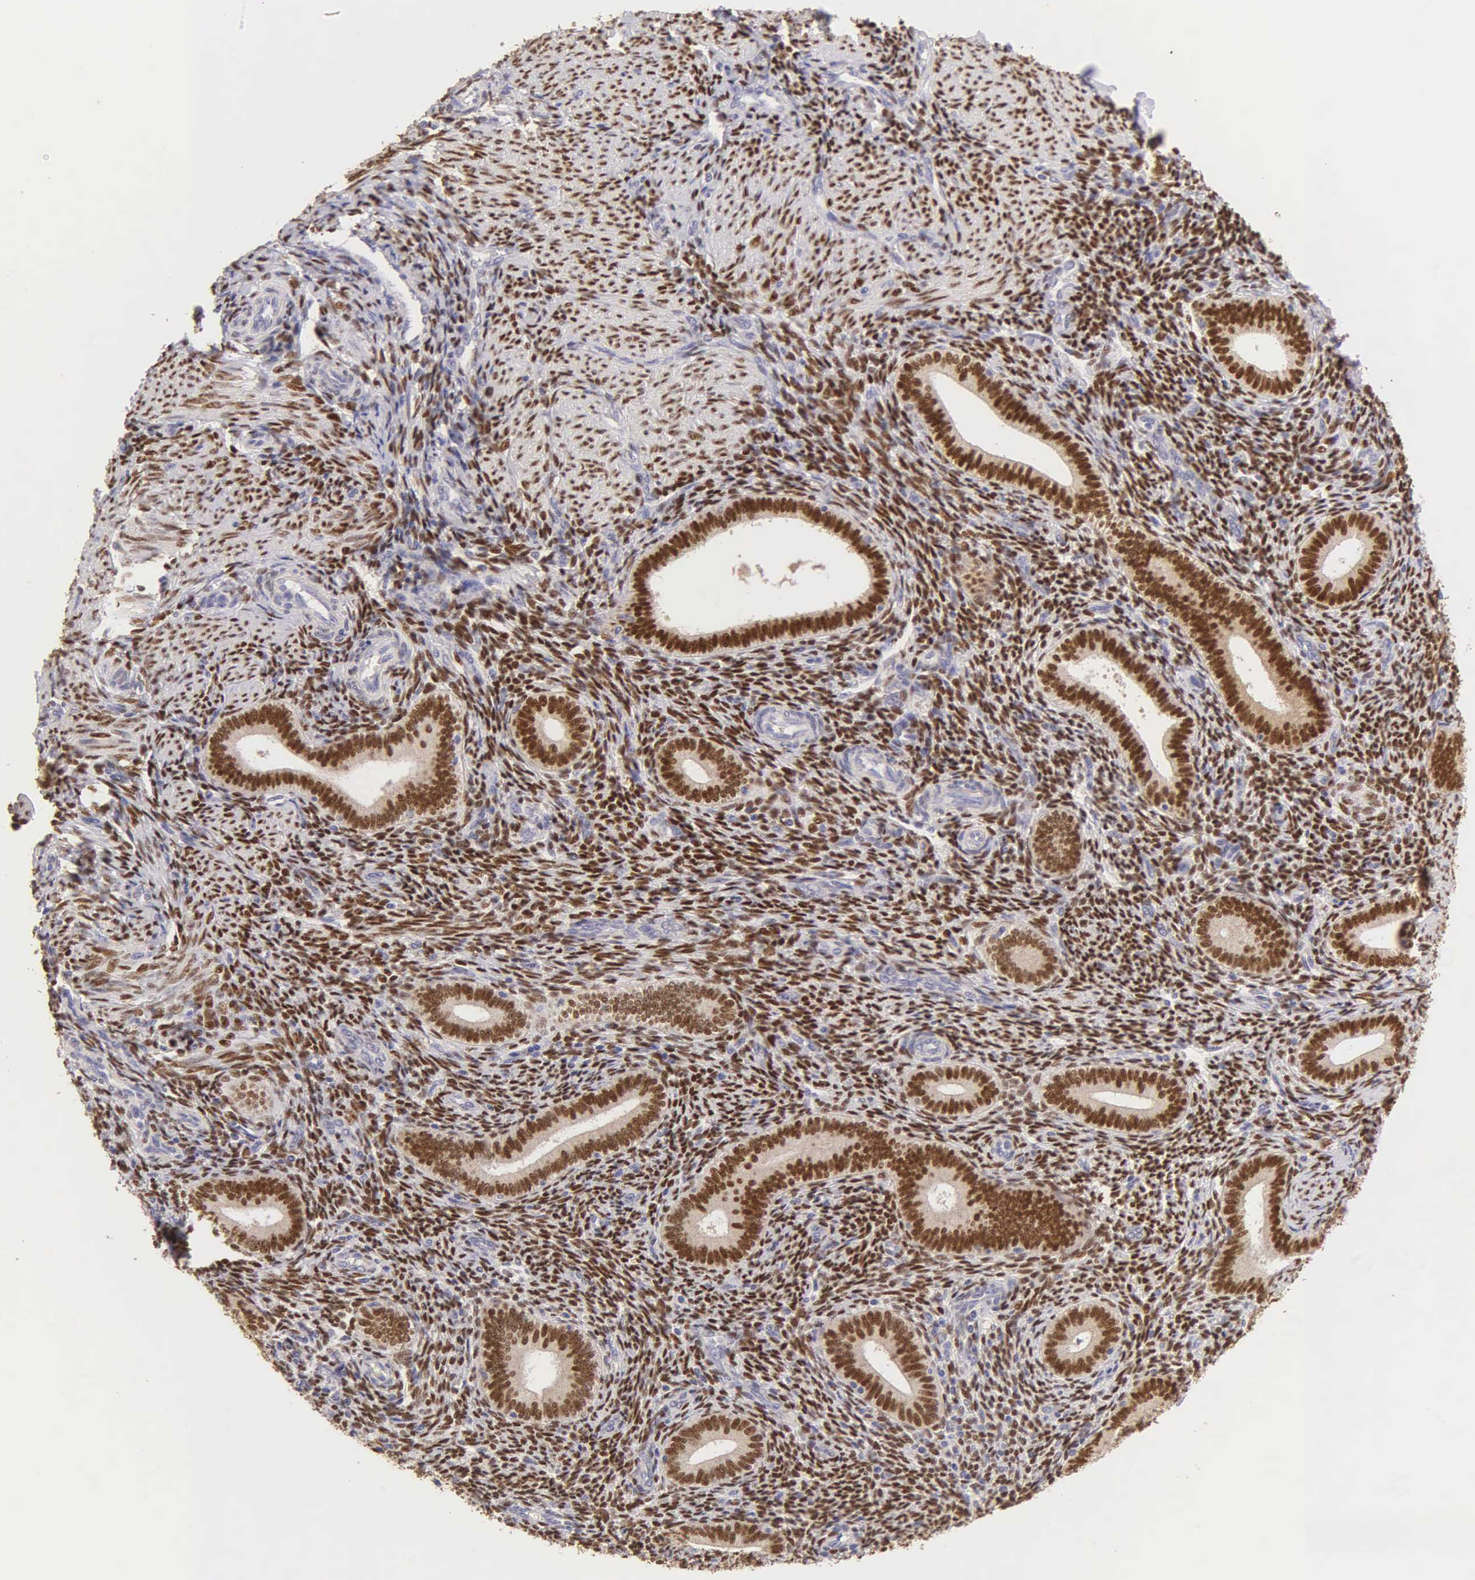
{"staining": {"intensity": "moderate", "quantity": ">75%", "location": "nuclear"}, "tissue": "endometrium", "cell_type": "Cells in endometrial stroma", "image_type": "normal", "snomed": [{"axis": "morphology", "description": "Normal tissue, NOS"}, {"axis": "topography", "description": "Endometrium"}], "caption": "The immunohistochemical stain highlights moderate nuclear expression in cells in endometrial stroma of benign endometrium. The protein is shown in brown color, while the nuclei are stained blue.", "gene": "ESR1", "patient": {"sex": "female", "age": 35}}